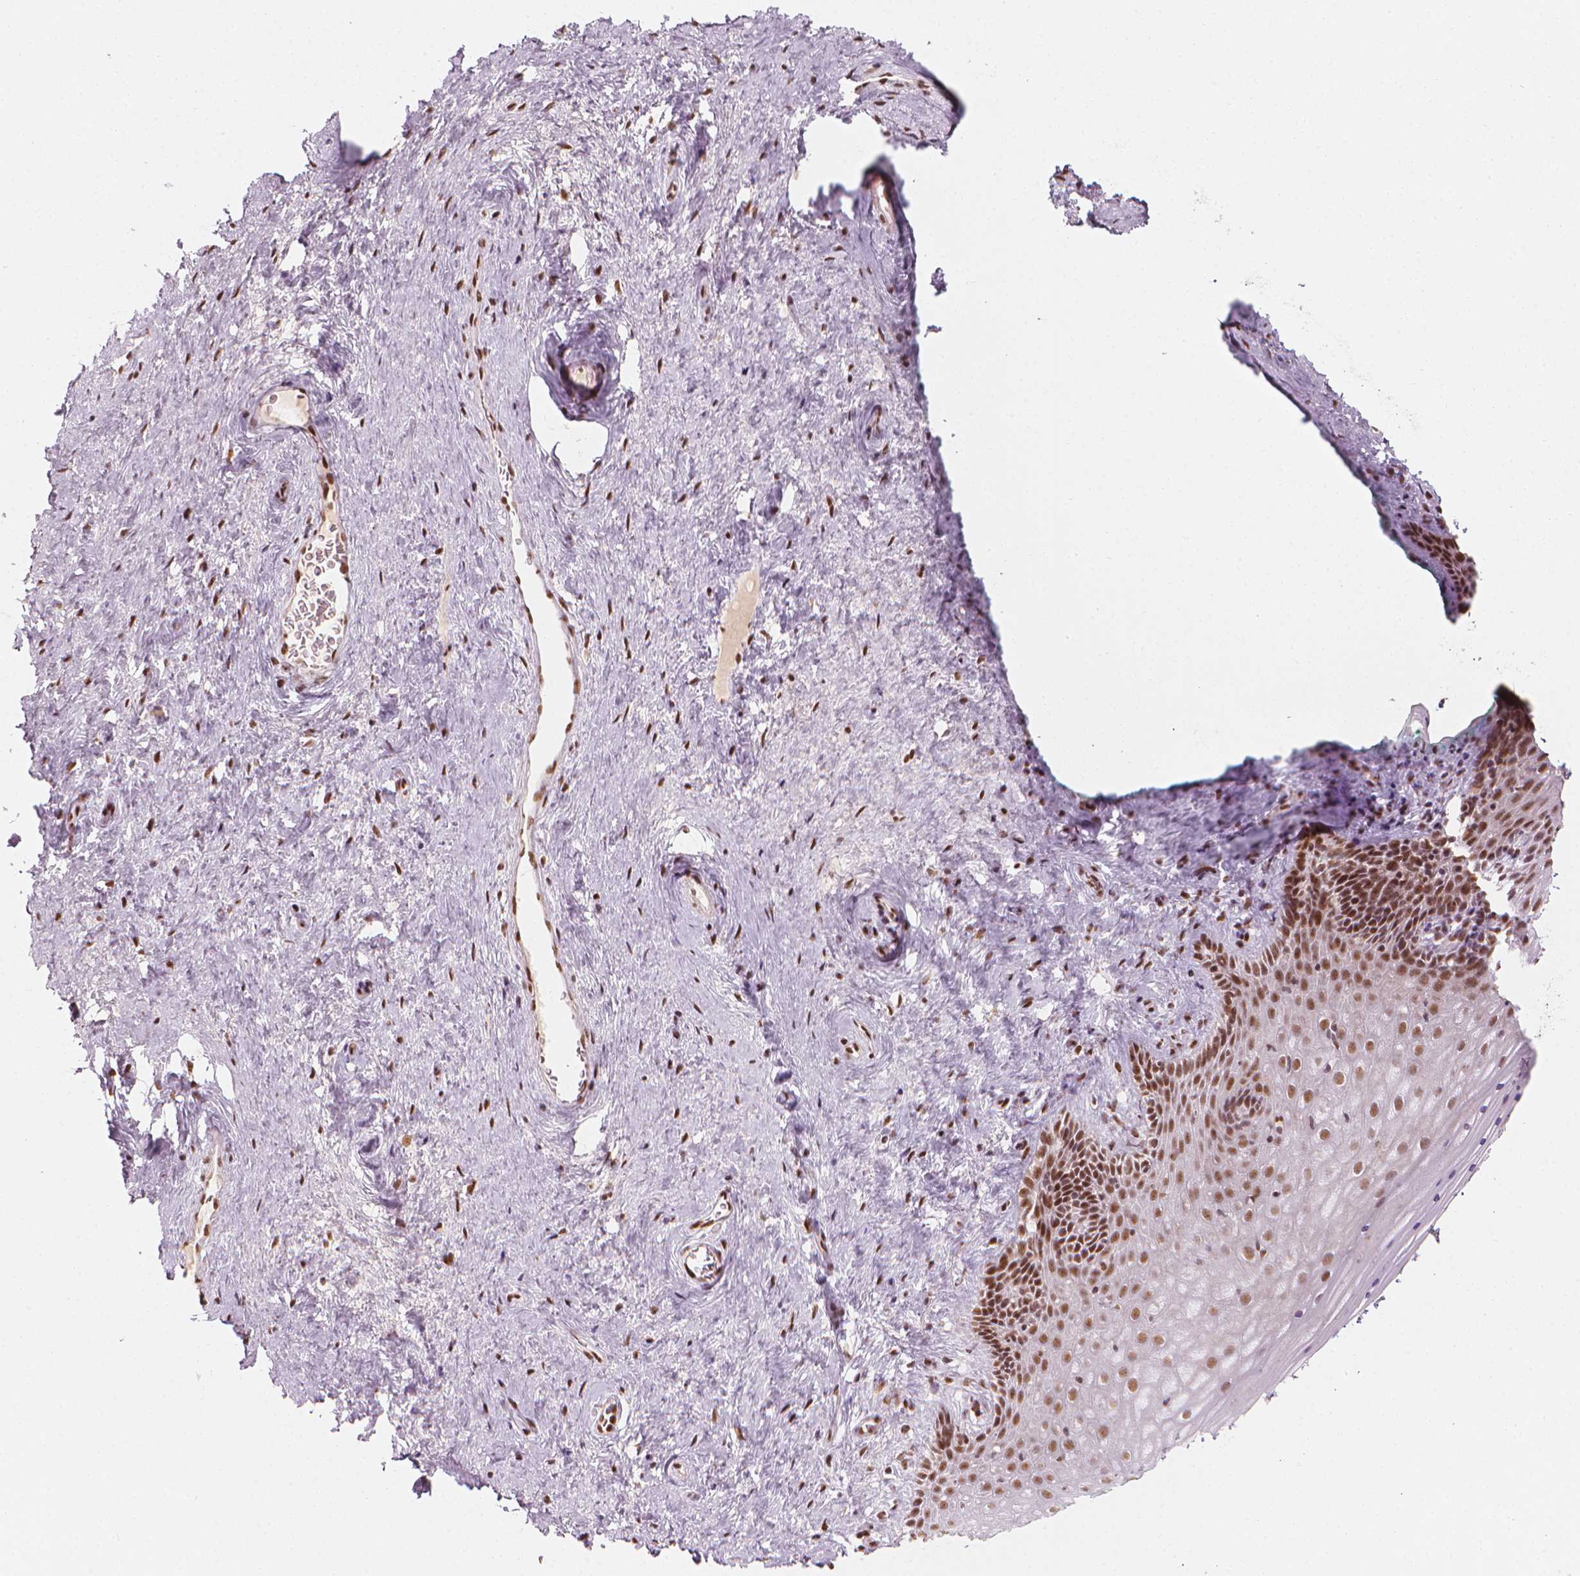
{"staining": {"intensity": "moderate", "quantity": ">75%", "location": "nuclear"}, "tissue": "vagina", "cell_type": "Squamous epithelial cells", "image_type": "normal", "snomed": [{"axis": "morphology", "description": "Normal tissue, NOS"}, {"axis": "topography", "description": "Vagina"}], "caption": "DAB (3,3'-diaminobenzidine) immunohistochemical staining of benign human vagina shows moderate nuclear protein positivity in about >75% of squamous epithelial cells.", "gene": "ELF2", "patient": {"sex": "female", "age": 45}}